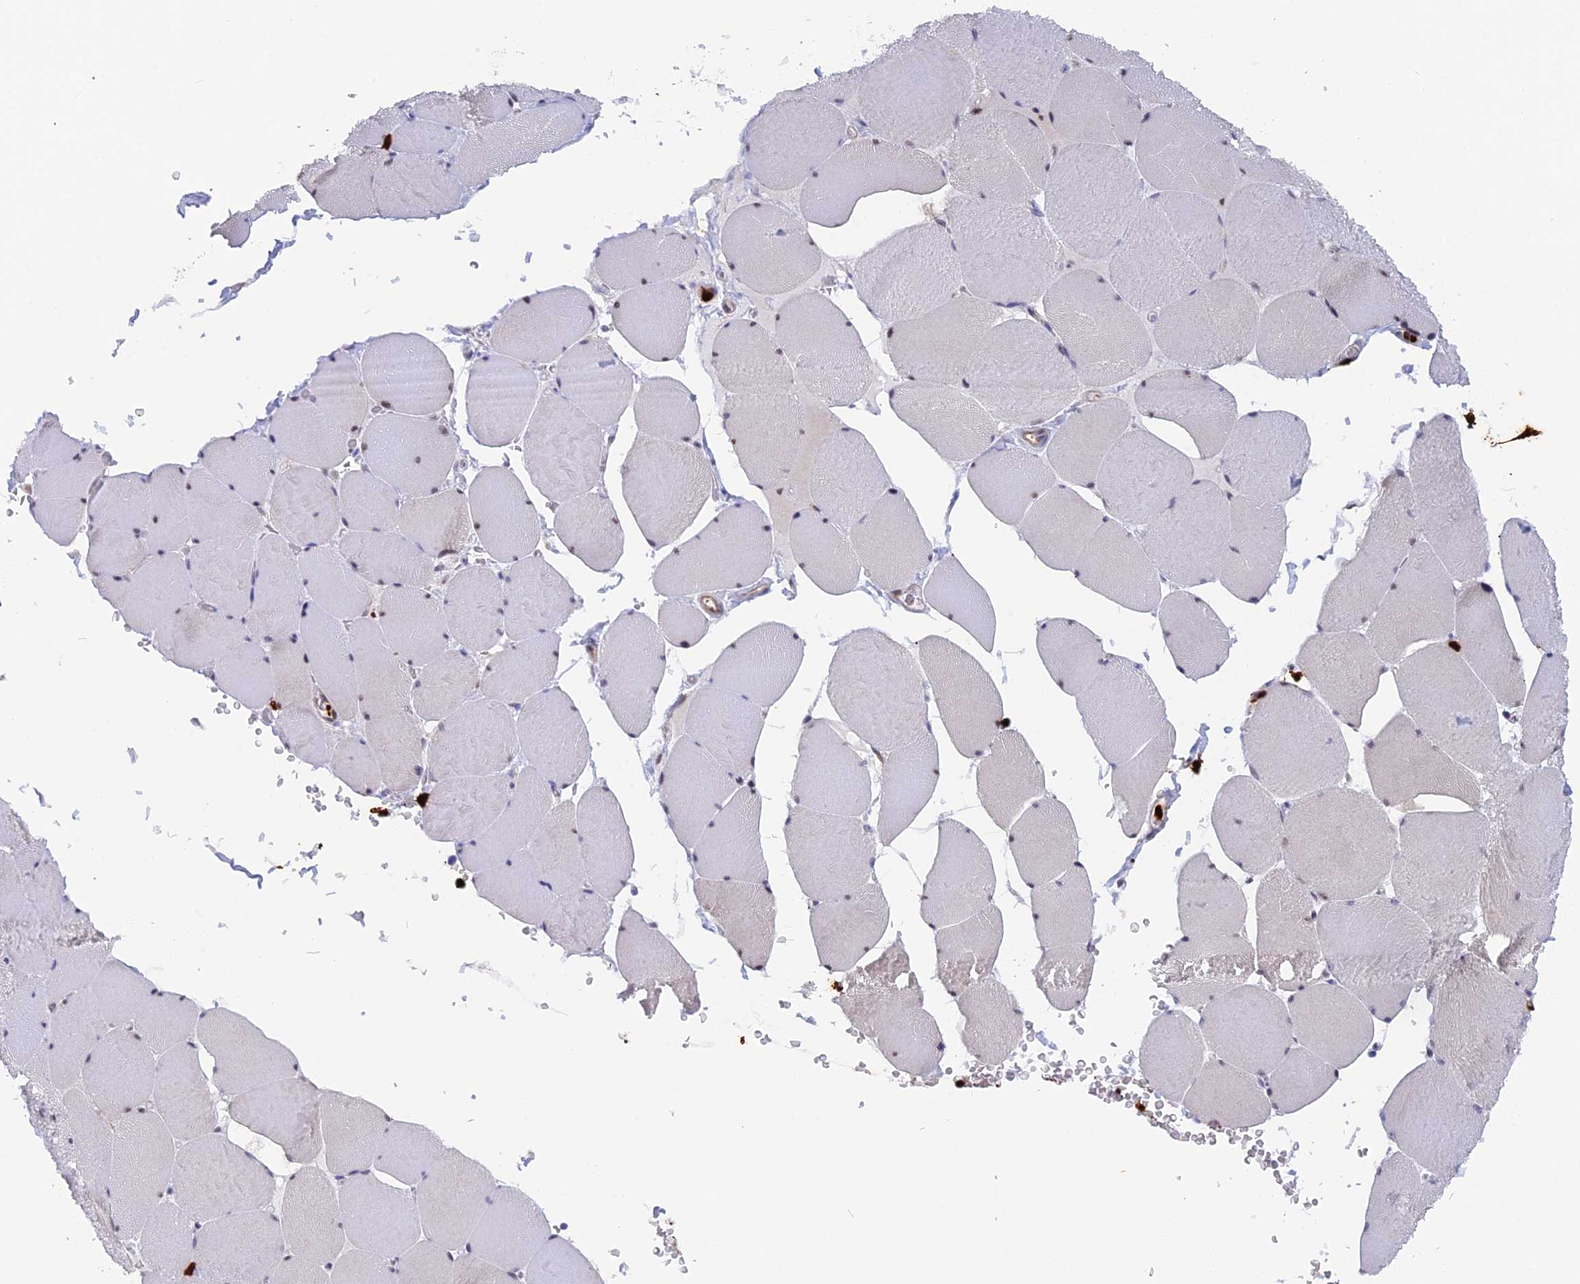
{"staining": {"intensity": "negative", "quantity": "none", "location": "none"}, "tissue": "skeletal muscle", "cell_type": "Myocytes", "image_type": "normal", "snomed": [{"axis": "morphology", "description": "Normal tissue, NOS"}, {"axis": "topography", "description": "Skeletal muscle"}, {"axis": "topography", "description": "Head-Neck"}], "caption": "A histopathology image of human skeletal muscle is negative for staining in myocytes. The staining was performed using DAB to visualize the protein expression in brown, while the nuclei were stained in blue with hematoxylin (Magnification: 20x).", "gene": "SLC26A1", "patient": {"sex": "male", "age": 66}}